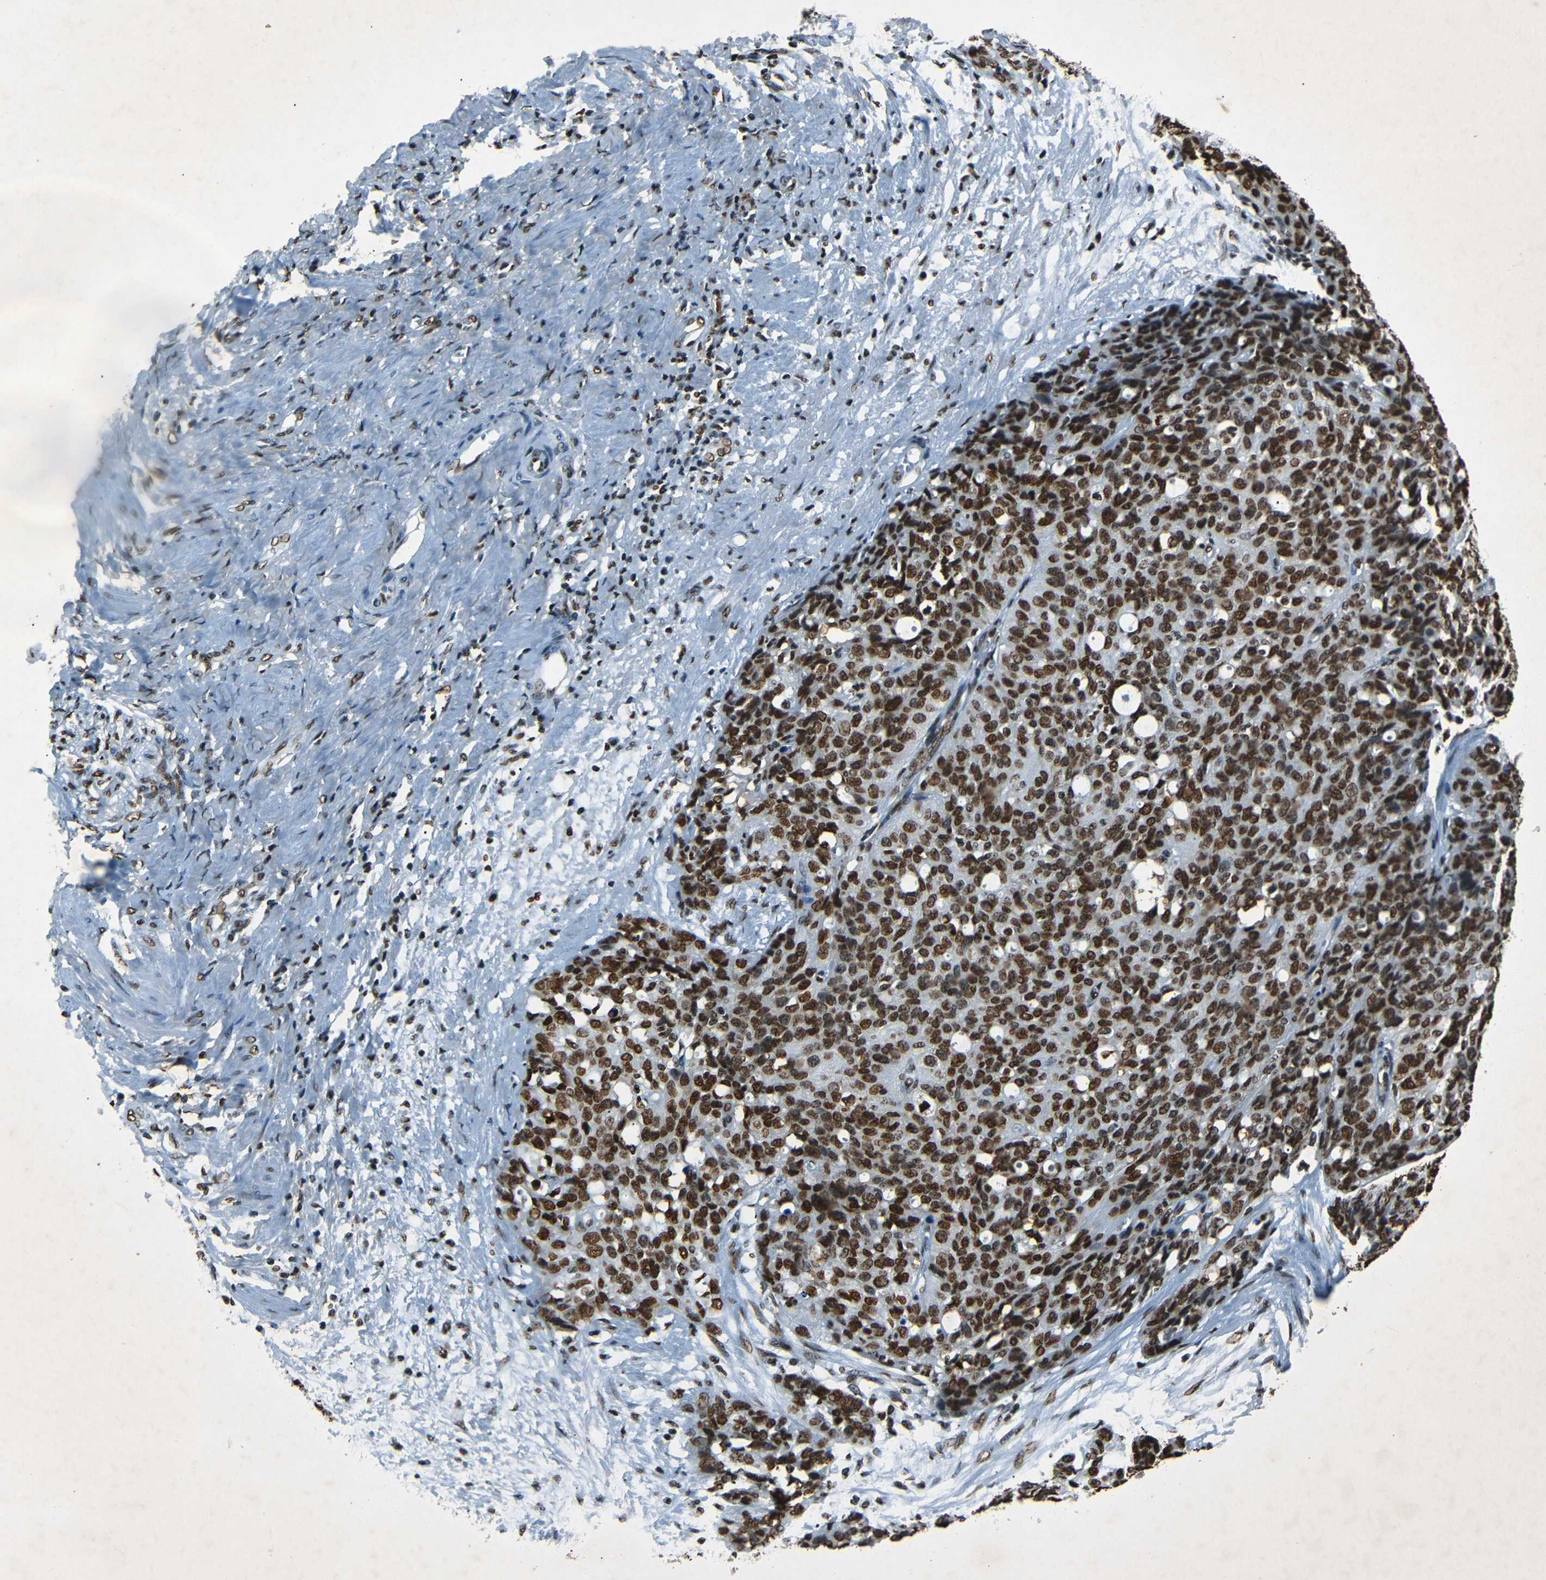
{"staining": {"intensity": "strong", "quantity": ">75%", "location": "nuclear"}, "tissue": "ovarian cancer", "cell_type": "Tumor cells", "image_type": "cancer", "snomed": [{"axis": "morphology", "description": "Carcinoma, endometroid"}, {"axis": "topography", "description": "Ovary"}], "caption": "Ovarian cancer tissue demonstrates strong nuclear expression in about >75% of tumor cells", "gene": "HMGN1", "patient": {"sex": "female", "age": 60}}